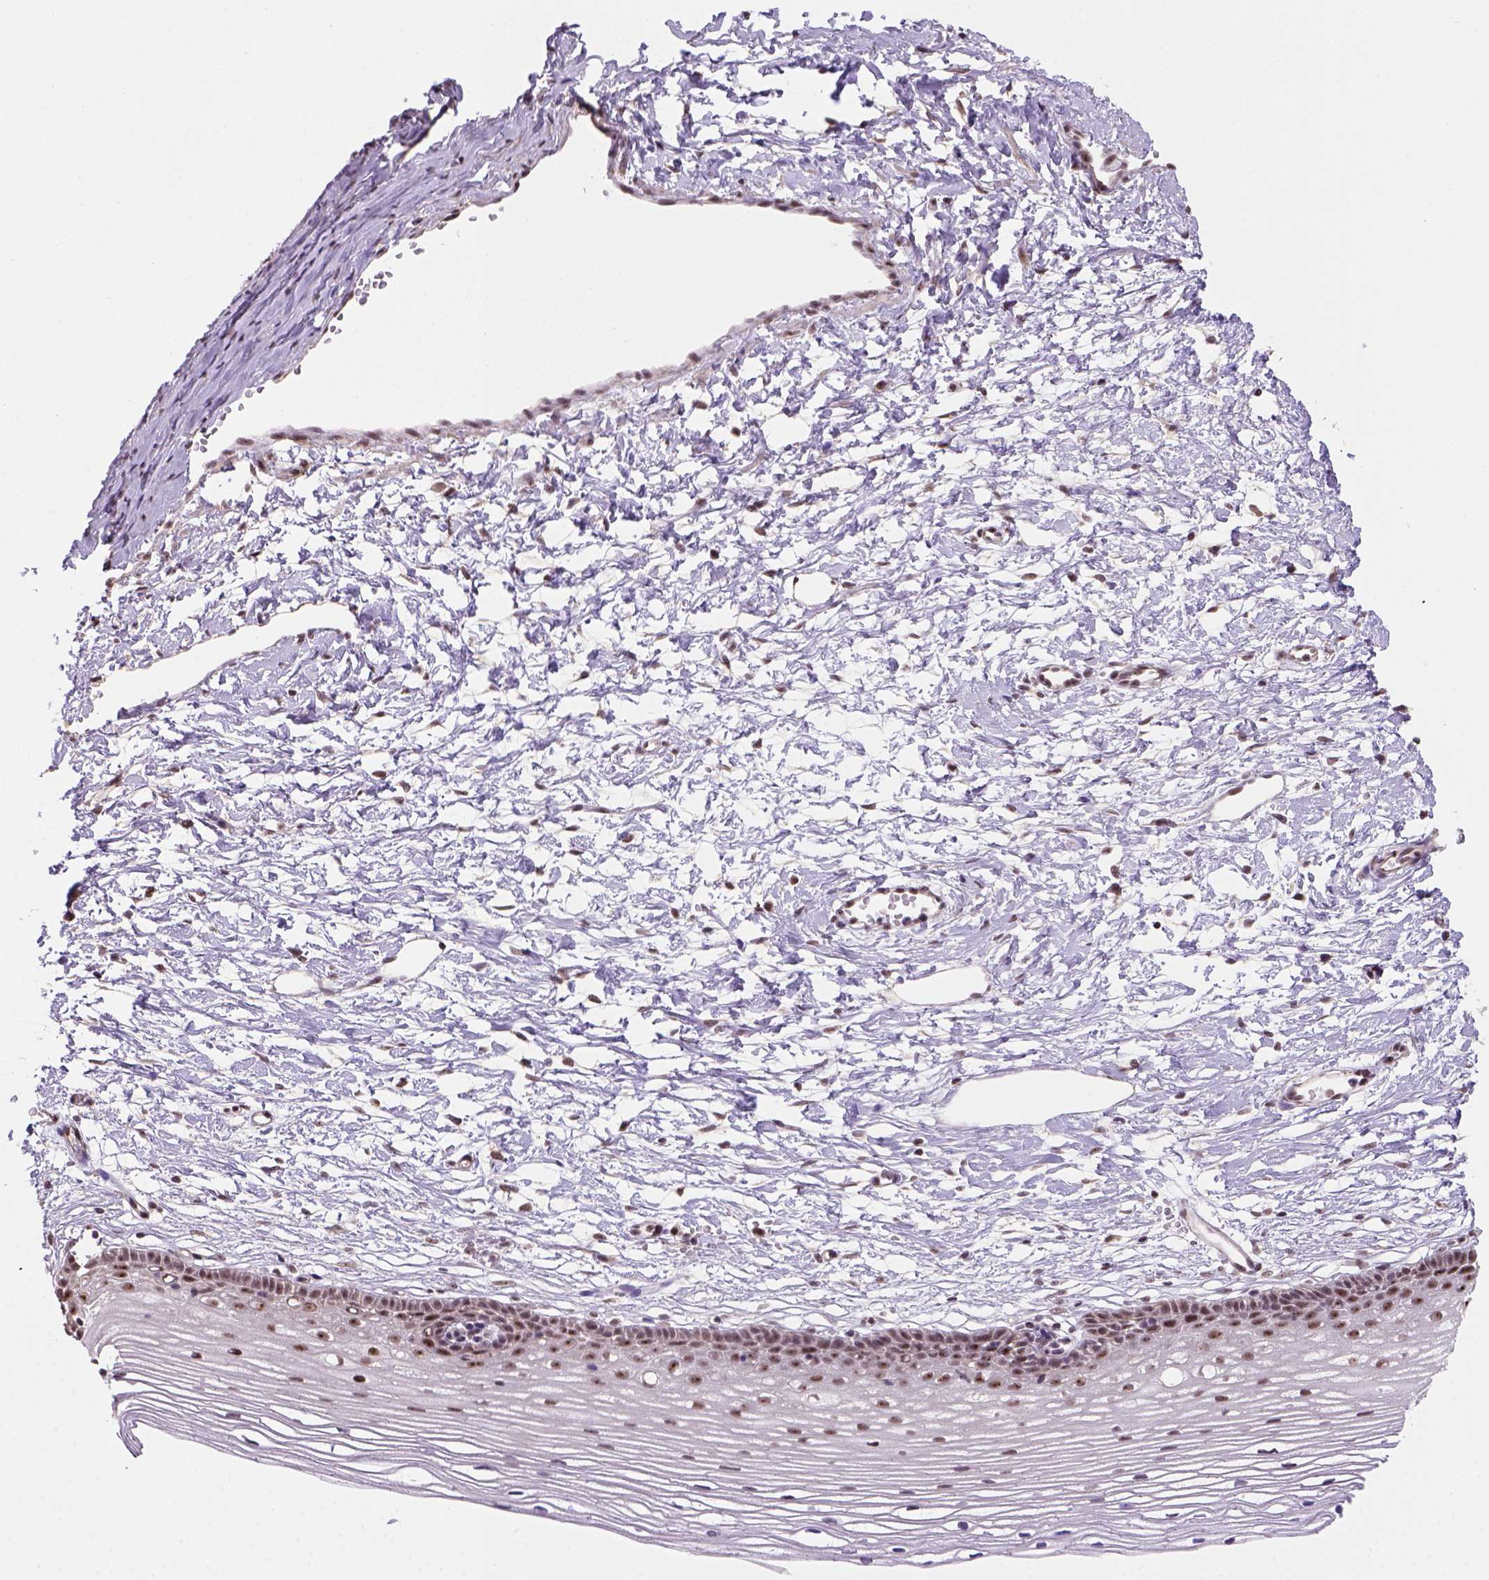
{"staining": {"intensity": "strong", "quantity": ">75%", "location": "nuclear"}, "tissue": "cervix", "cell_type": "Glandular cells", "image_type": "normal", "snomed": [{"axis": "morphology", "description": "Normal tissue, NOS"}, {"axis": "topography", "description": "Cervix"}], "caption": "A high-resolution micrograph shows immunohistochemistry (IHC) staining of normal cervix, which displays strong nuclear staining in approximately >75% of glandular cells.", "gene": "DDX50", "patient": {"sex": "female", "age": 40}}